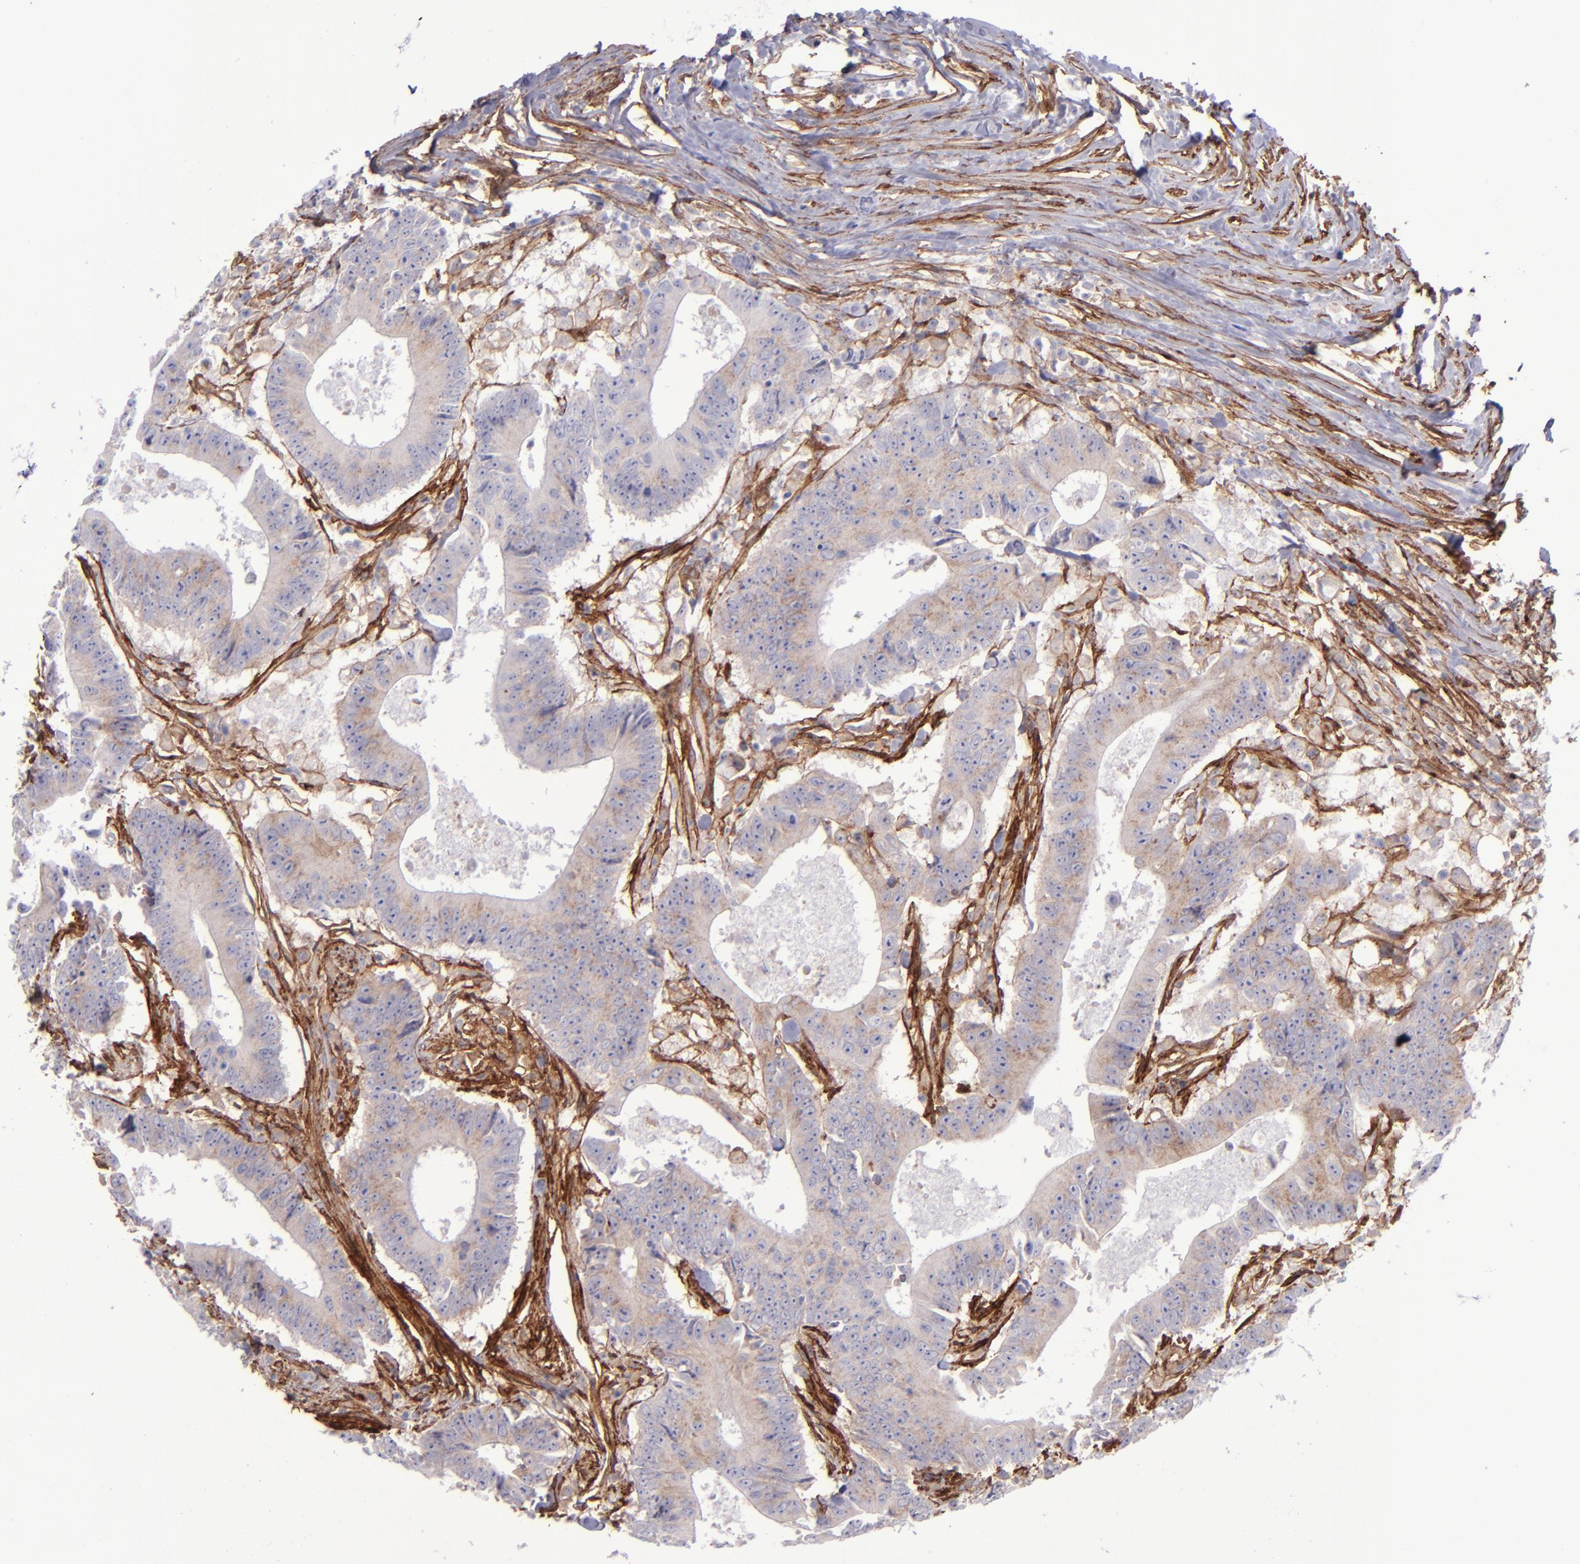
{"staining": {"intensity": "weak", "quantity": ">75%", "location": "cytoplasmic/membranous"}, "tissue": "colorectal cancer", "cell_type": "Tumor cells", "image_type": "cancer", "snomed": [{"axis": "morphology", "description": "Adenocarcinoma, NOS"}, {"axis": "topography", "description": "Colon"}], "caption": "Immunohistochemical staining of human colorectal cancer displays low levels of weak cytoplasmic/membranous expression in approximately >75% of tumor cells.", "gene": "ITGAV", "patient": {"sex": "male", "age": 55}}